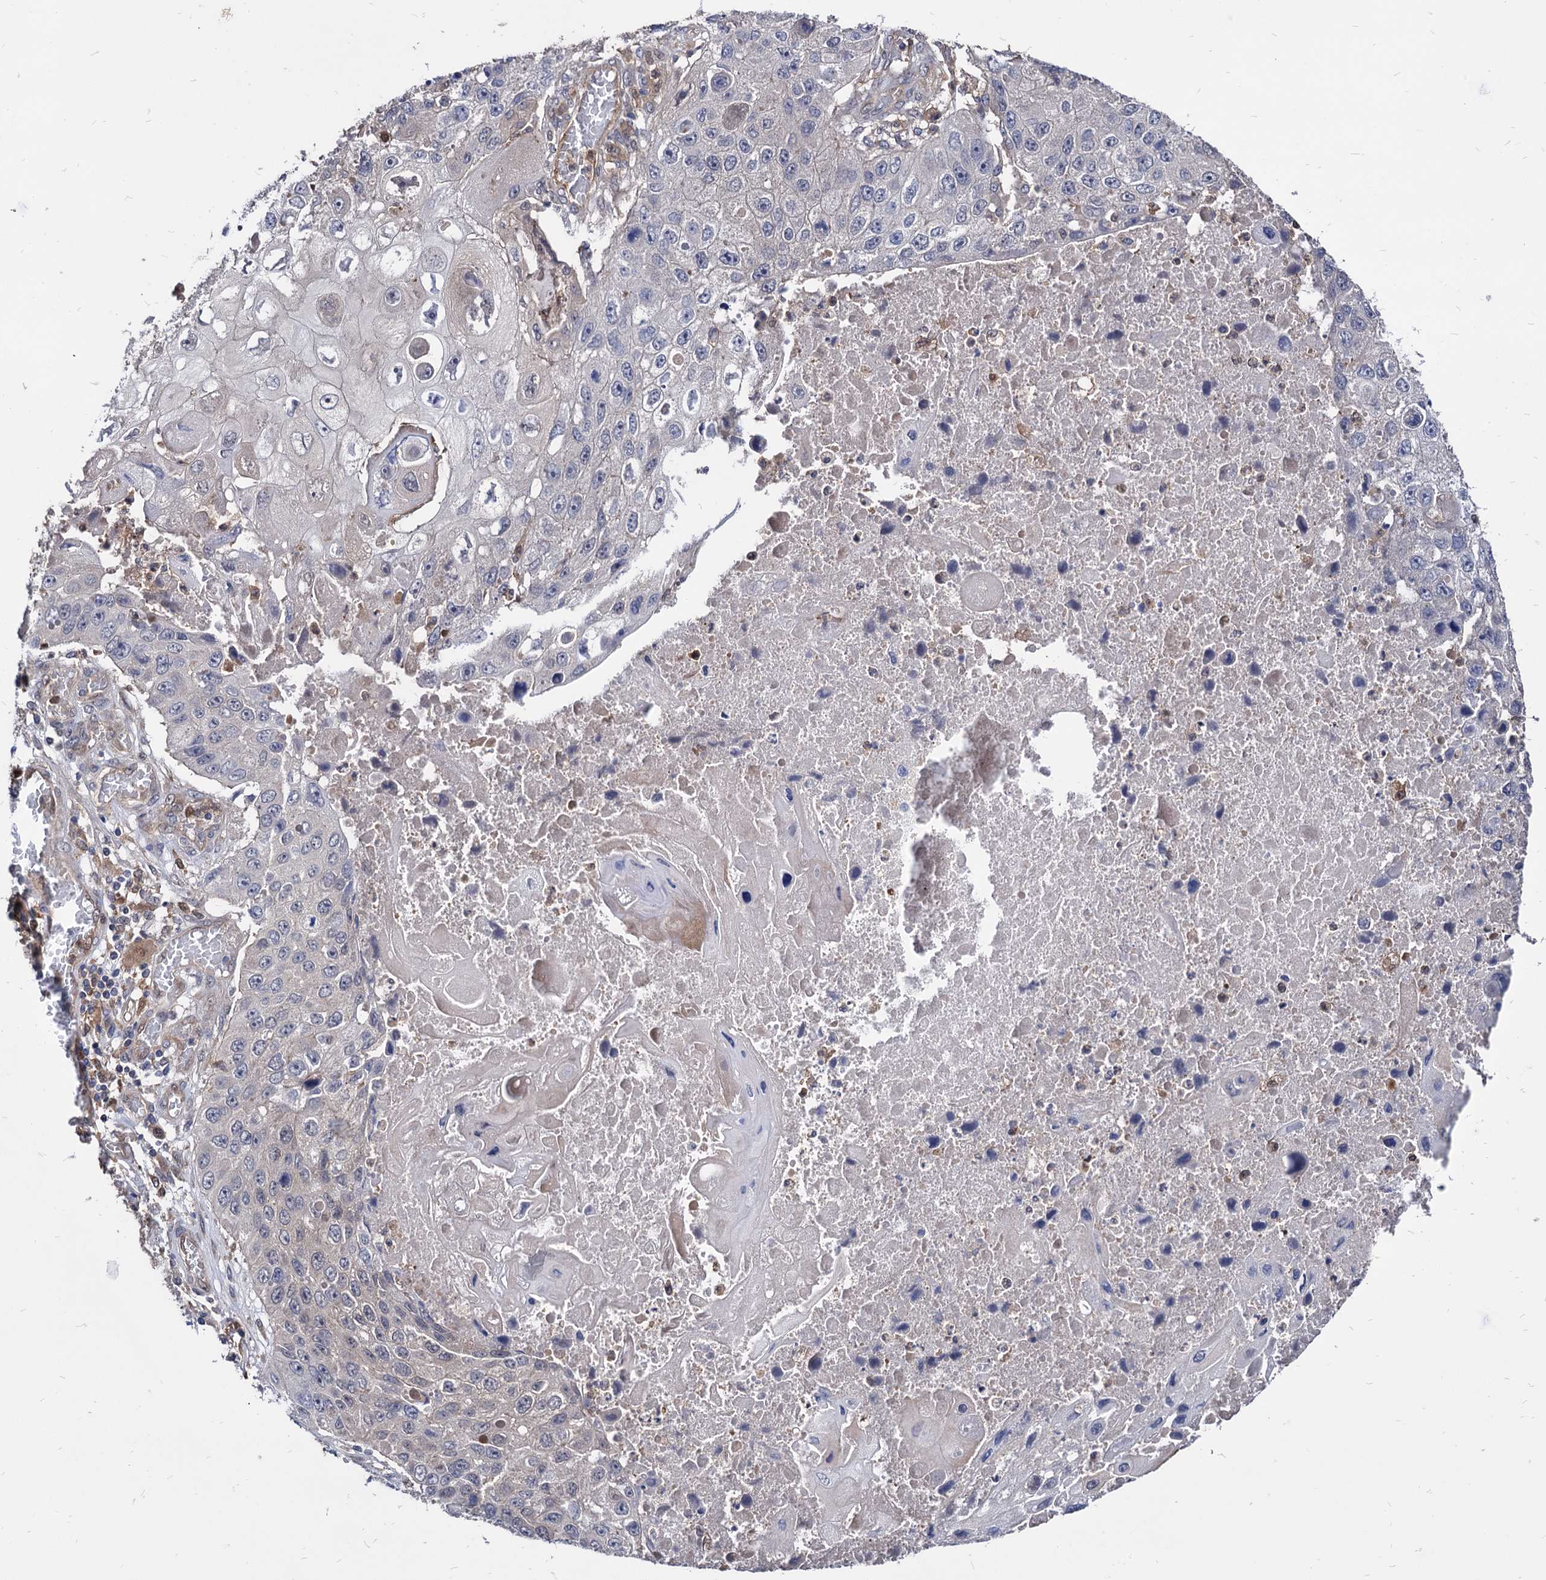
{"staining": {"intensity": "negative", "quantity": "none", "location": "none"}, "tissue": "lung cancer", "cell_type": "Tumor cells", "image_type": "cancer", "snomed": [{"axis": "morphology", "description": "Squamous cell carcinoma, NOS"}, {"axis": "topography", "description": "Lung"}], "caption": "DAB immunohistochemical staining of lung cancer displays no significant staining in tumor cells.", "gene": "CPPED1", "patient": {"sex": "male", "age": 61}}